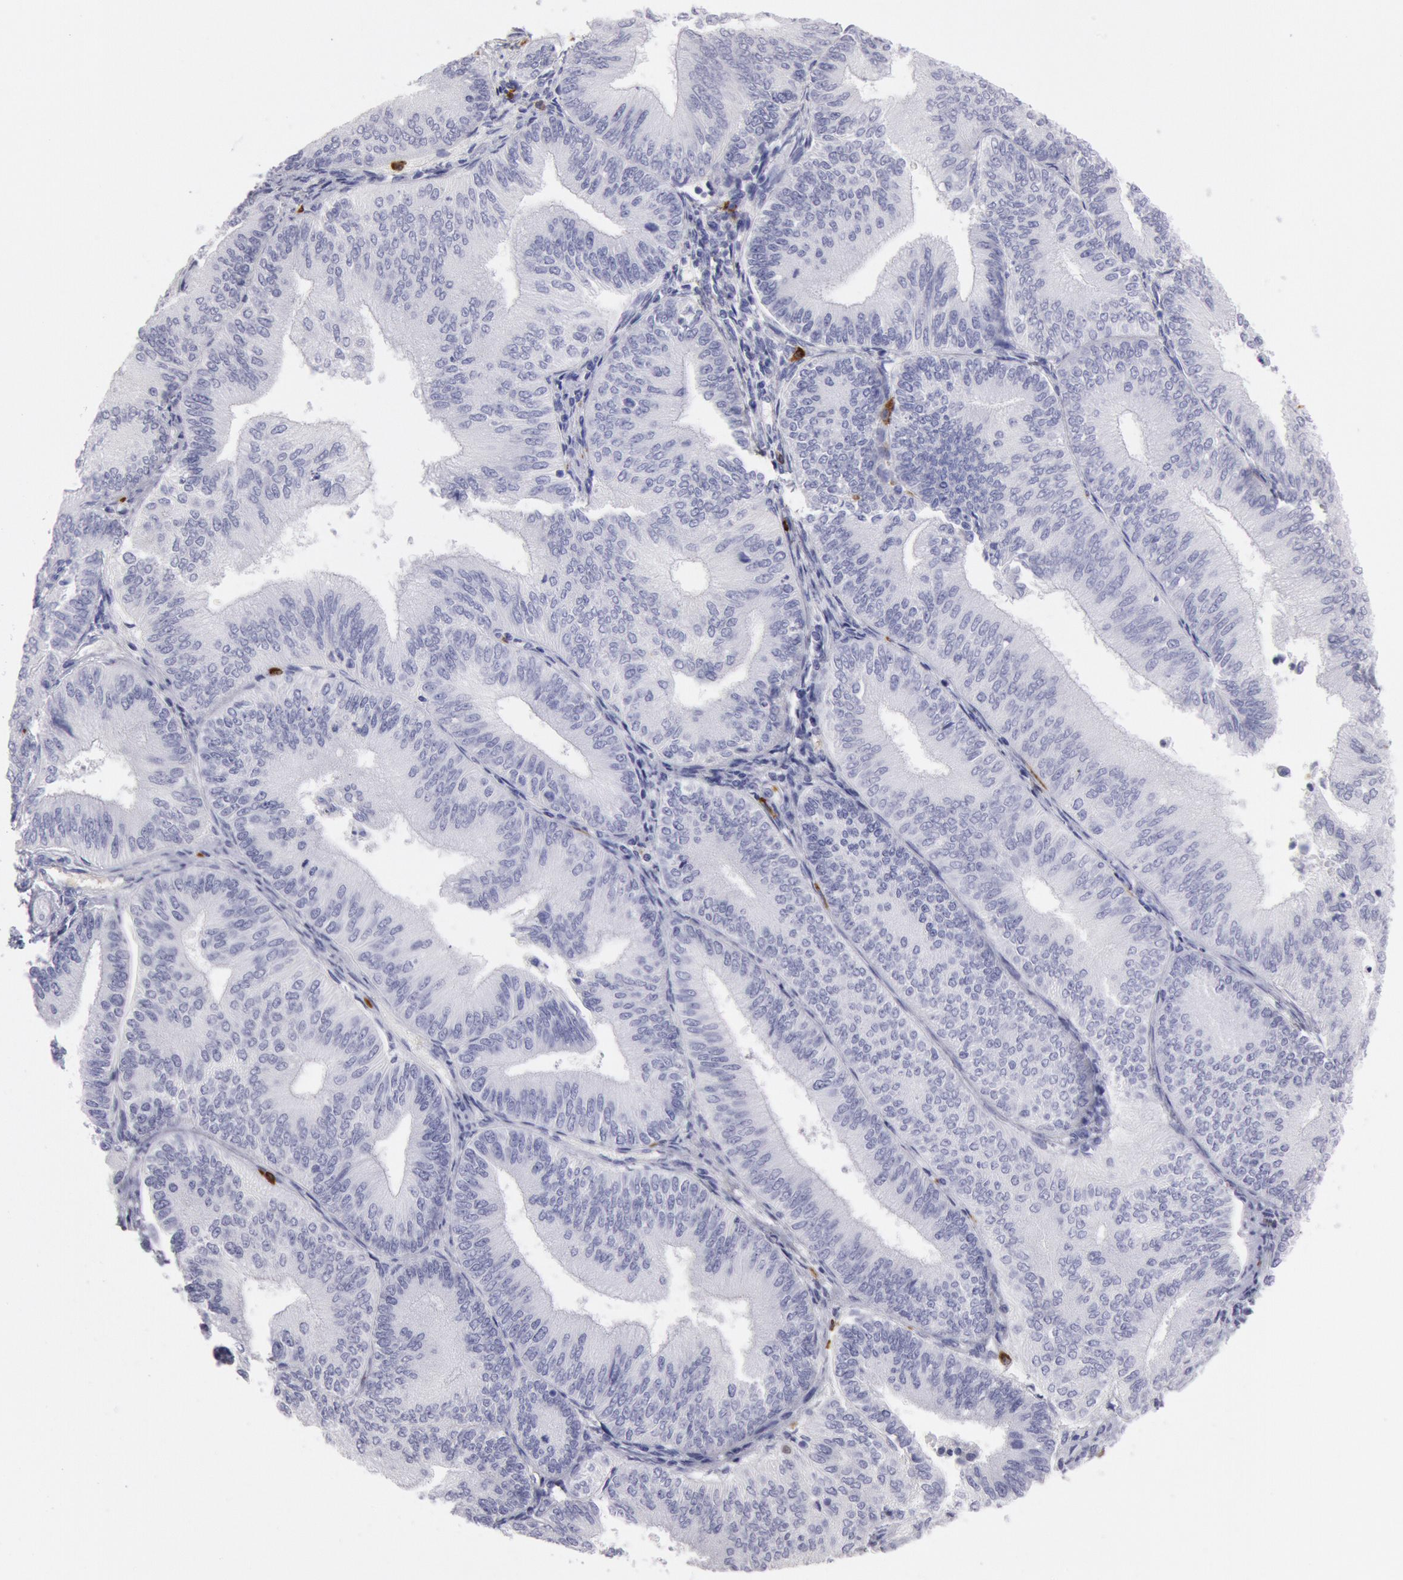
{"staining": {"intensity": "negative", "quantity": "none", "location": "none"}, "tissue": "endometrial cancer", "cell_type": "Tumor cells", "image_type": "cancer", "snomed": [{"axis": "morphology", "description": "Adenocarcinoma, NOS"}, {"axis": "topography", "description": "Endometrium"}], "caption": "Micrograph shows no protein staining in tumor cells of endometrial cancer tissue.", "gene": "FCN1", "patient": {"sex": "female", "age": 55}}